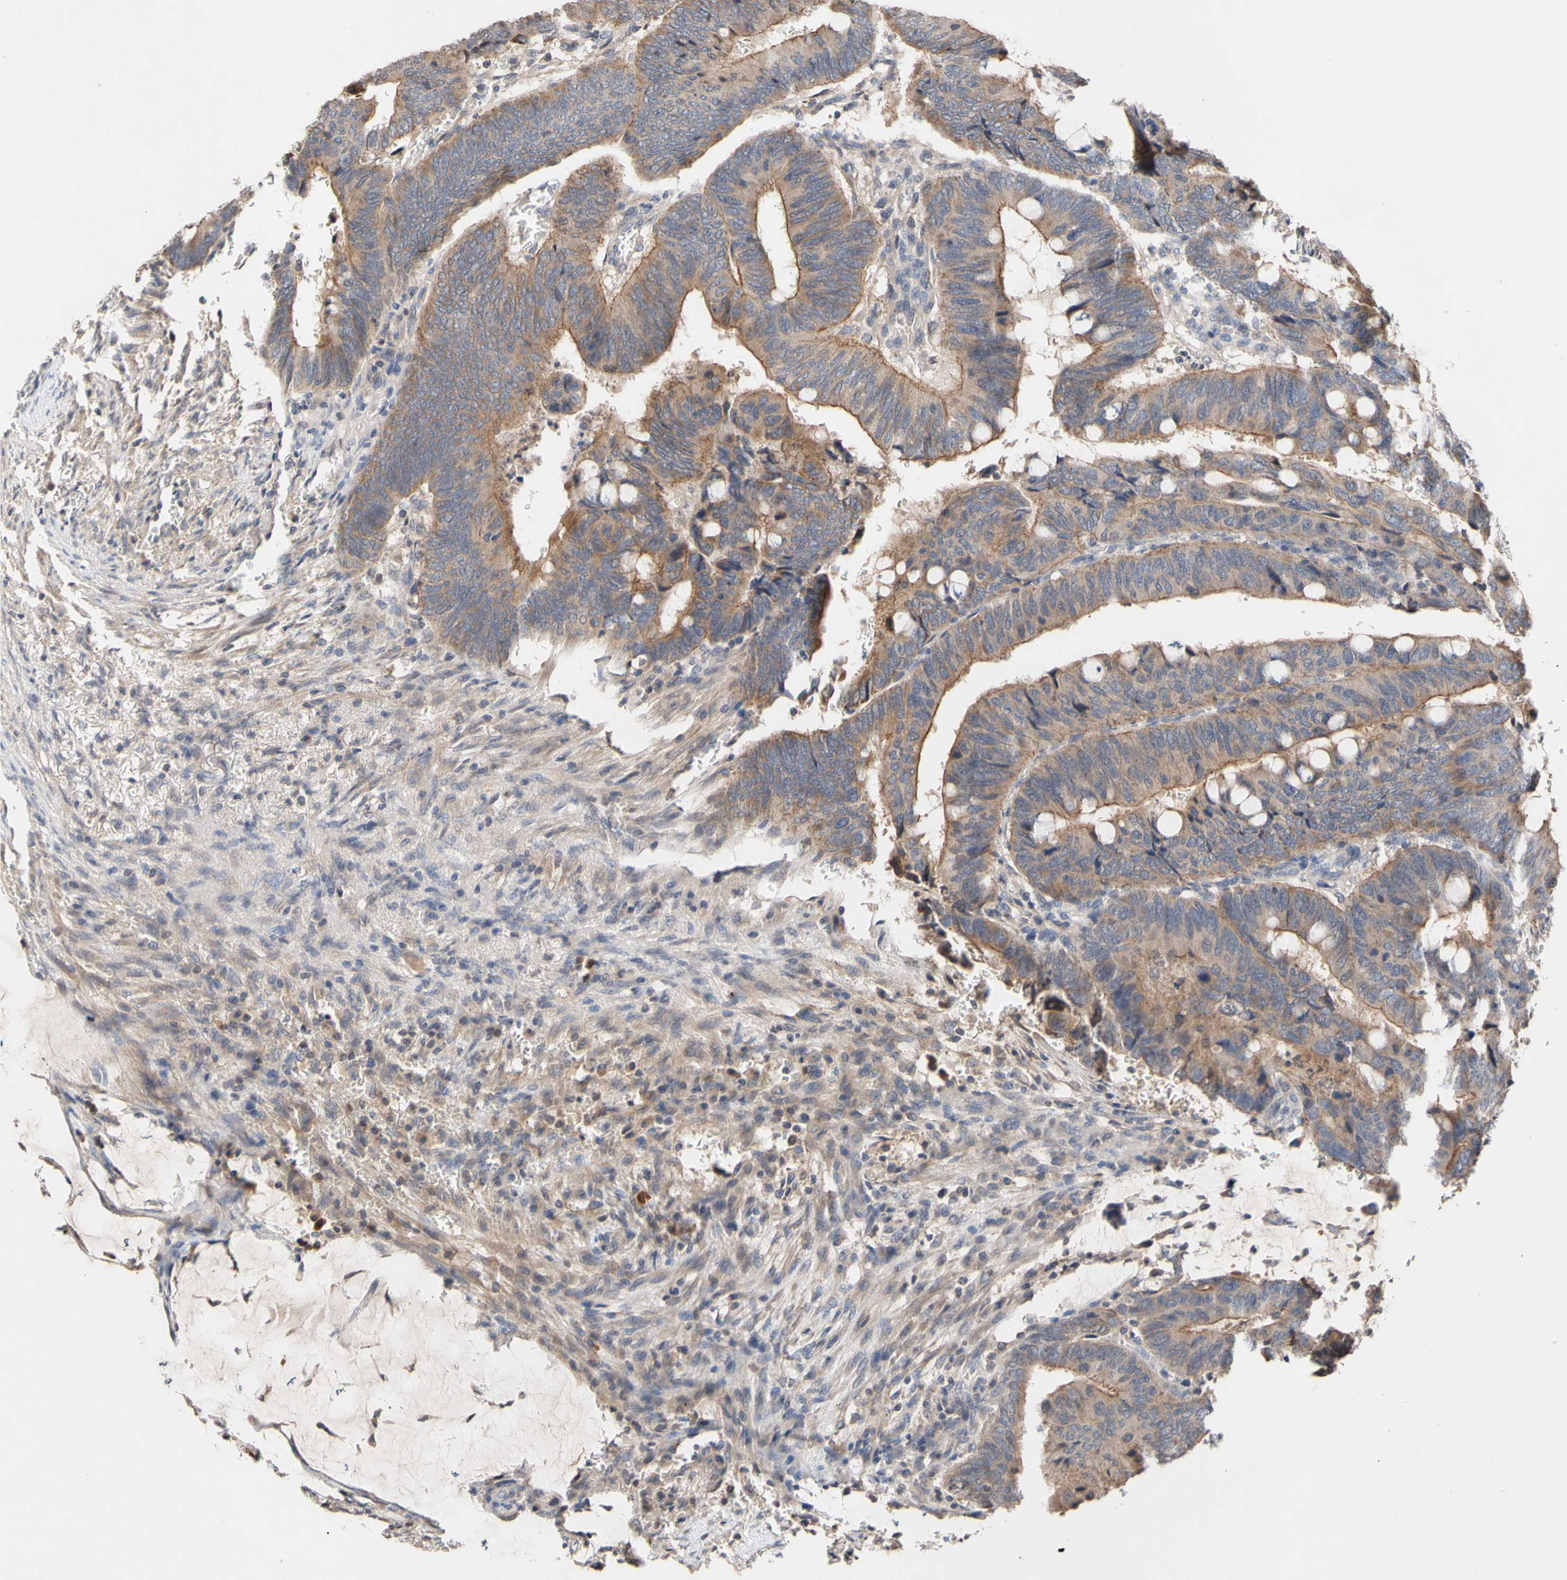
{"staining": {"intensity": "moderate", "quantity": ">75%", "location": "cytoplasmic/membranous"}, "tissue": "colorectal cancer", "cell_type": "Tumor cells", "image_type": "cancer", "snomed": [{"axis": "morphology", "description": "Normal tissue, NOS"}, {"axis": "morphology", "description": "Adenocarcinoma, NOS"}, {"axis": "topography", "description": "Rectum"}, {"axis": "topography", "description": "Peripheral nerve tissue"}], "caption": "A micrograph of human colorectal adenocarcinoma stained for a protein reveals moderate cytoplasmic/membranous brown staining in tumor cells.", "gene": "NECTIN3", "patient": {"sex": "male", "age": 92}}